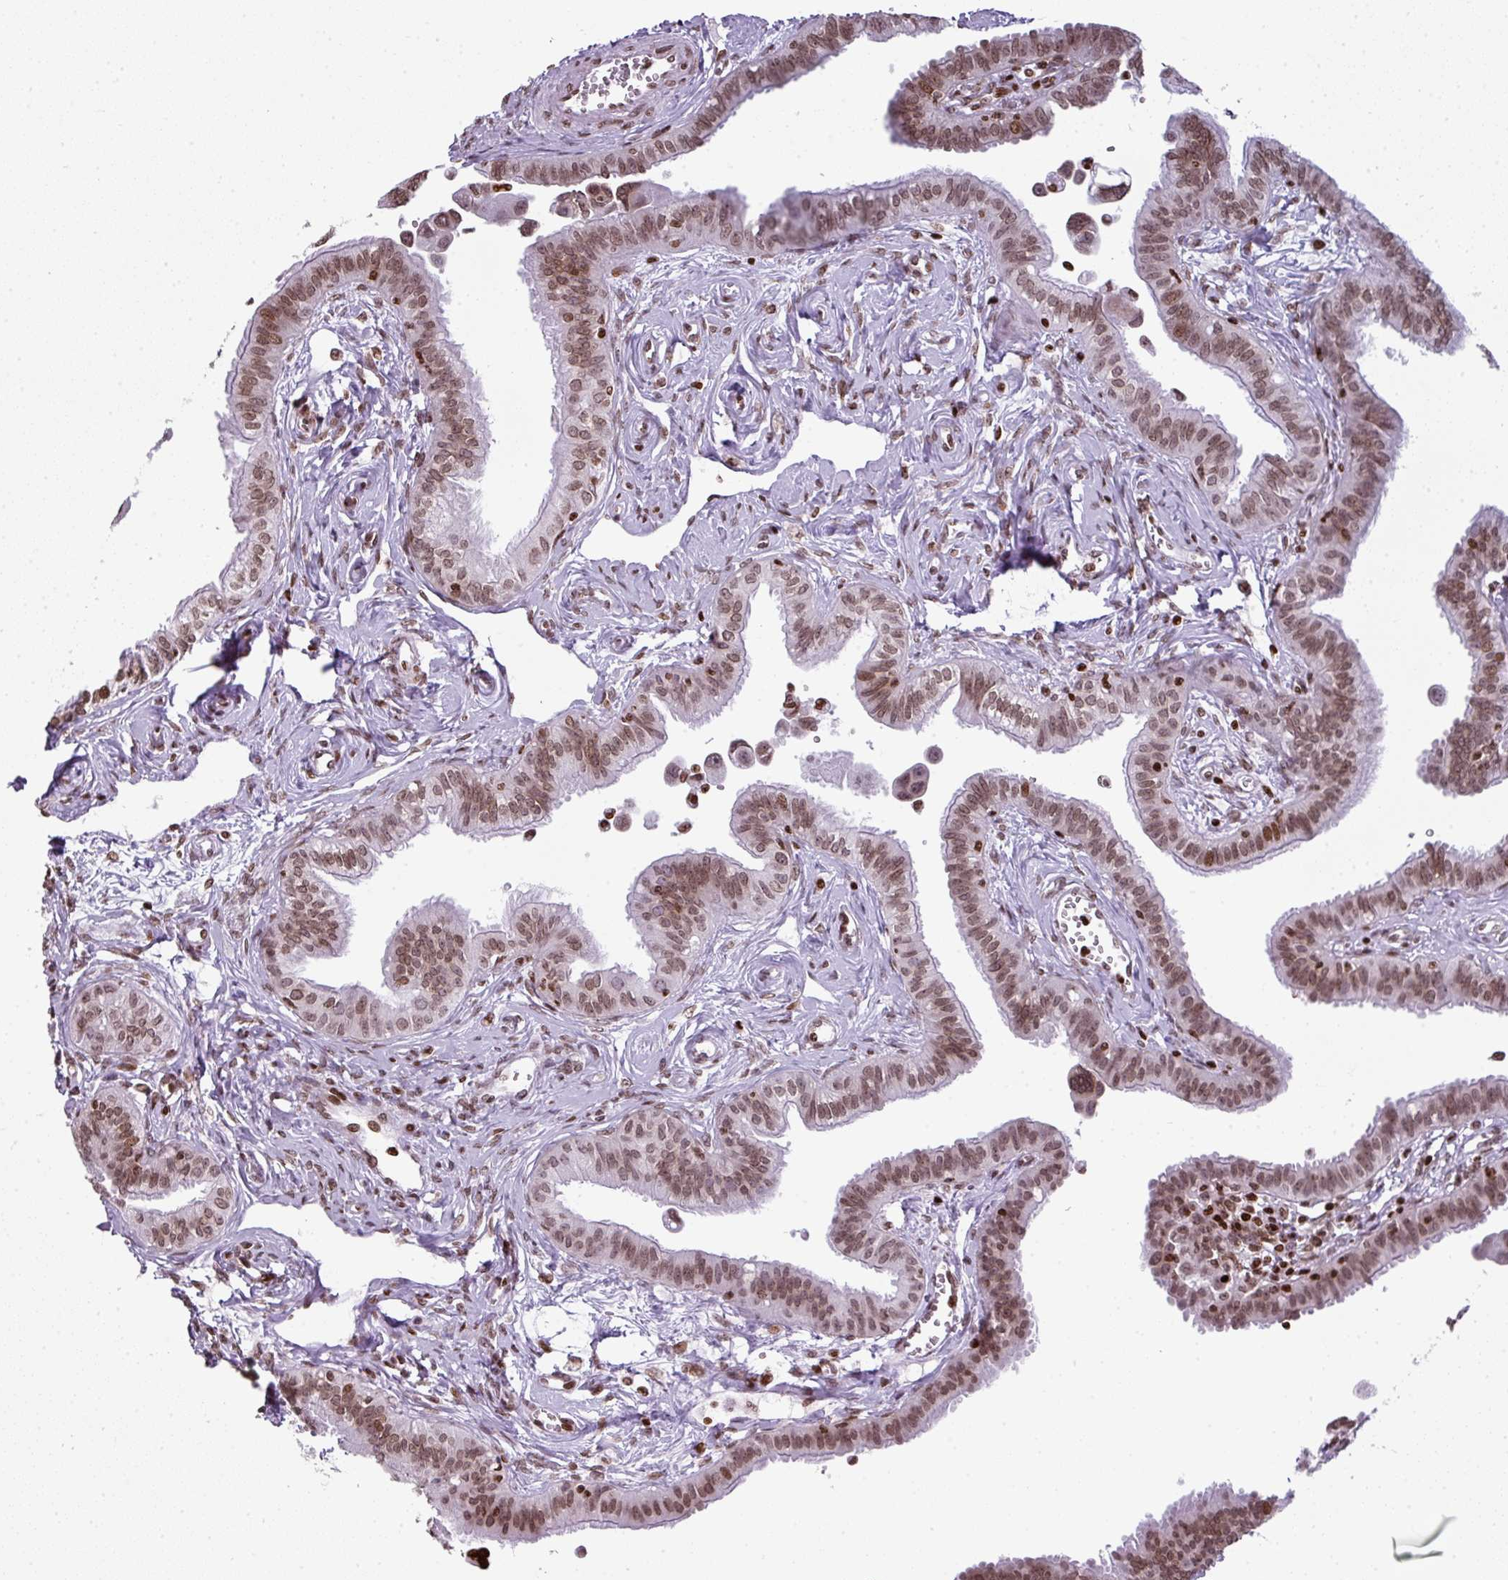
{"staining": {"intensity": "strong", "quantity": ">75%", "location": "nuclear"}, "tissue": "fallopian tube", "cell_type": "Glandular cells", "image_type": "normal", "snomed": [{"axis": "morphology", "description": "Normal tissue, NOS"}, {"axis": "morphology", "description": "Carcinoma, NOS"}, {"axis": "topography", "description": "Fallopian tube"}, {"axis": "topography", "description": "Ovary"}], "caption": "Glandular cells demonstrate strong nuclear positivity in about >75% of cells in normal fallopian tube. (DAB IHC with brightfield microscopy, high magnification).", "gene": "RASL11A", "patient": {"sex": "female", "age": 59}}